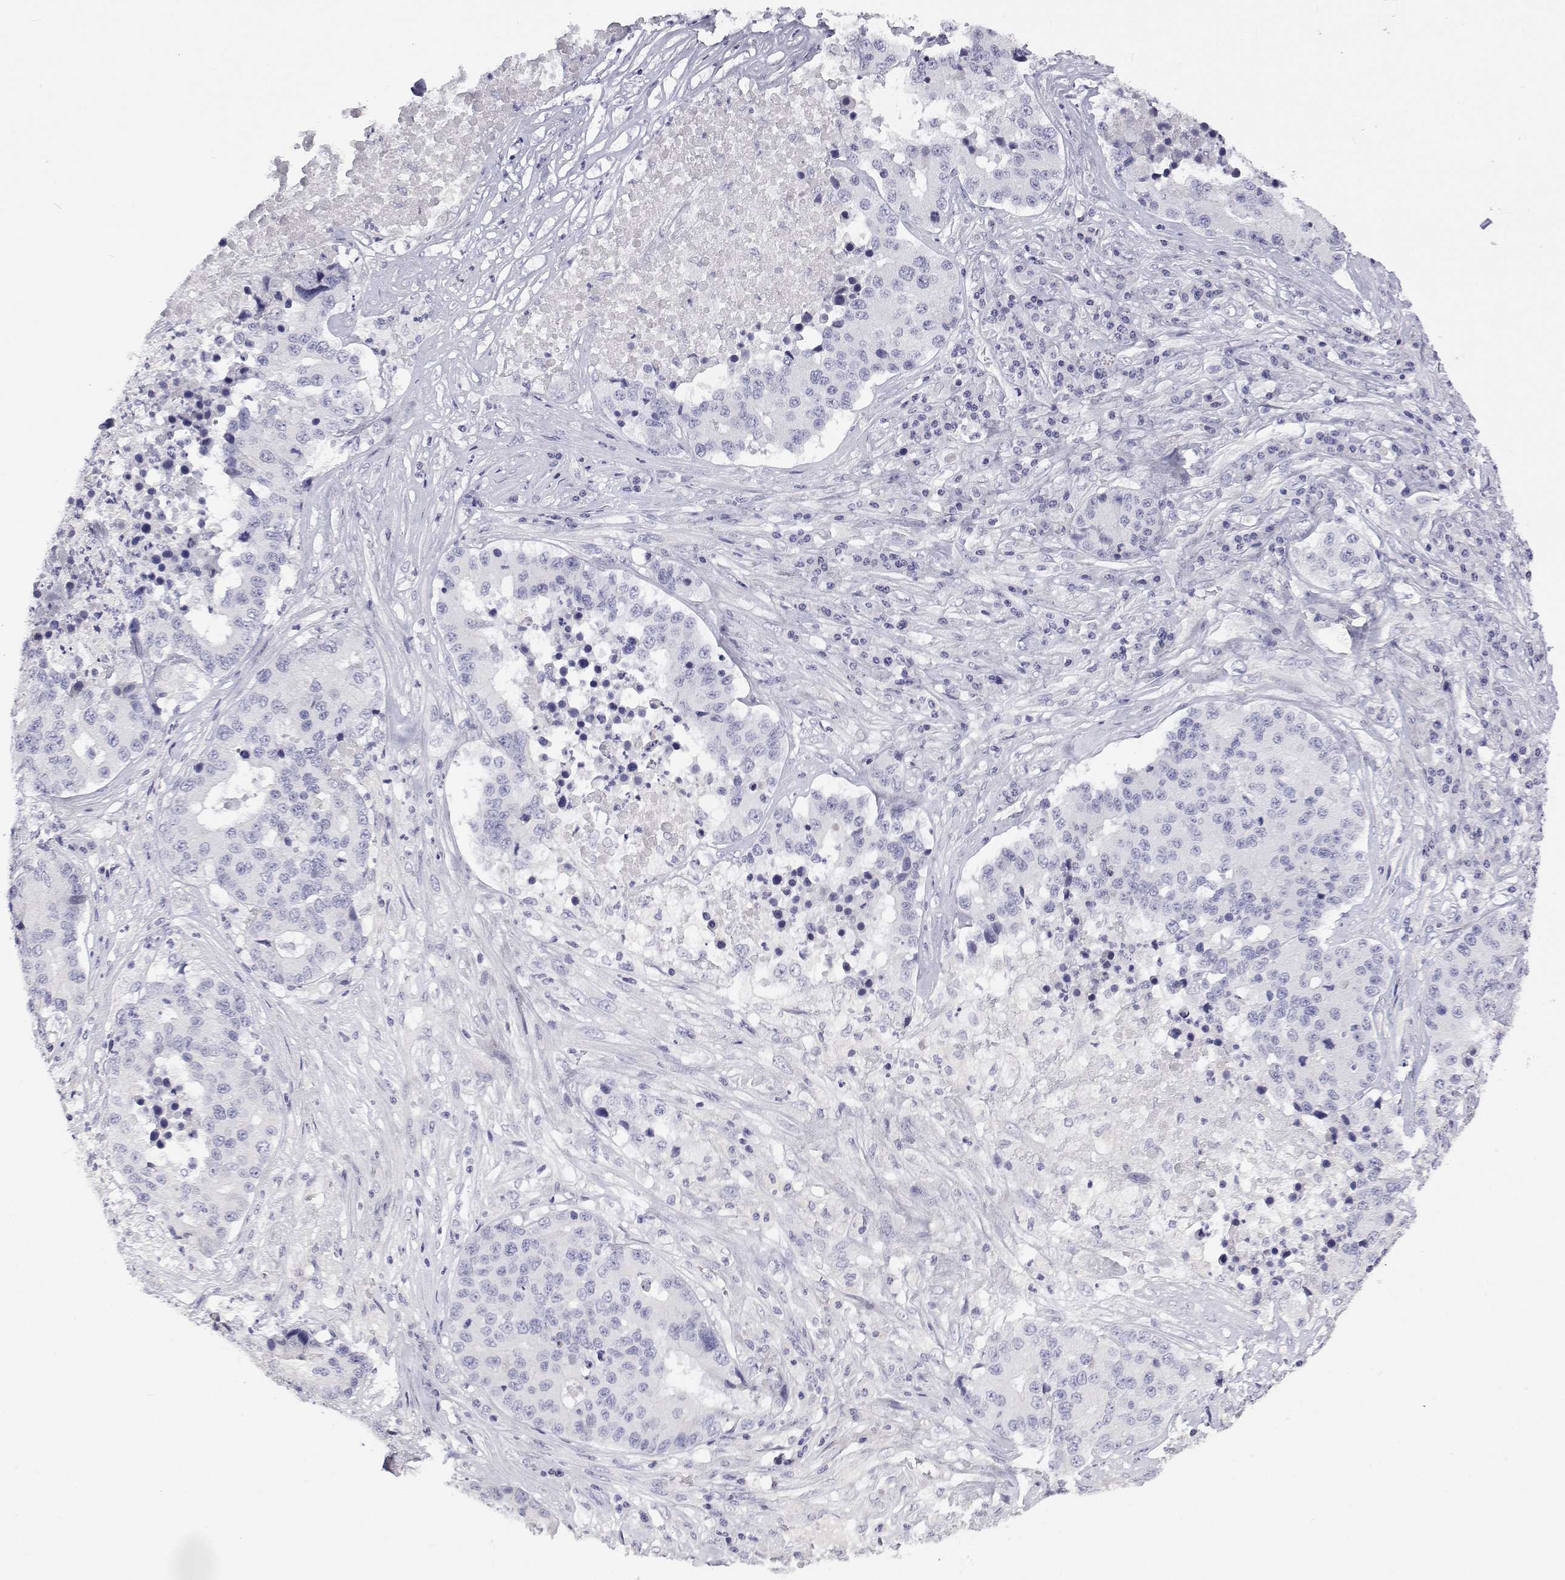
{"staining": {"intensity": "negative", "quantity": "none", "location": "none"}, "tissue": "stomach cancer", "cell_type": "Tumor cells", "image_type": "cancer", "snomed": [{"axis": "morphology", "description": "Adenocarcinoma, NOS"}, {"axis": "topography", "description": "Stomach"}], "caption": "The immunohistochemistry (IHC) micrograph has no significant expression in tumor cells of stomach cancer tissue.", "gene": "ANKRD65", "patient": {"sex": "male", "age": 71}}